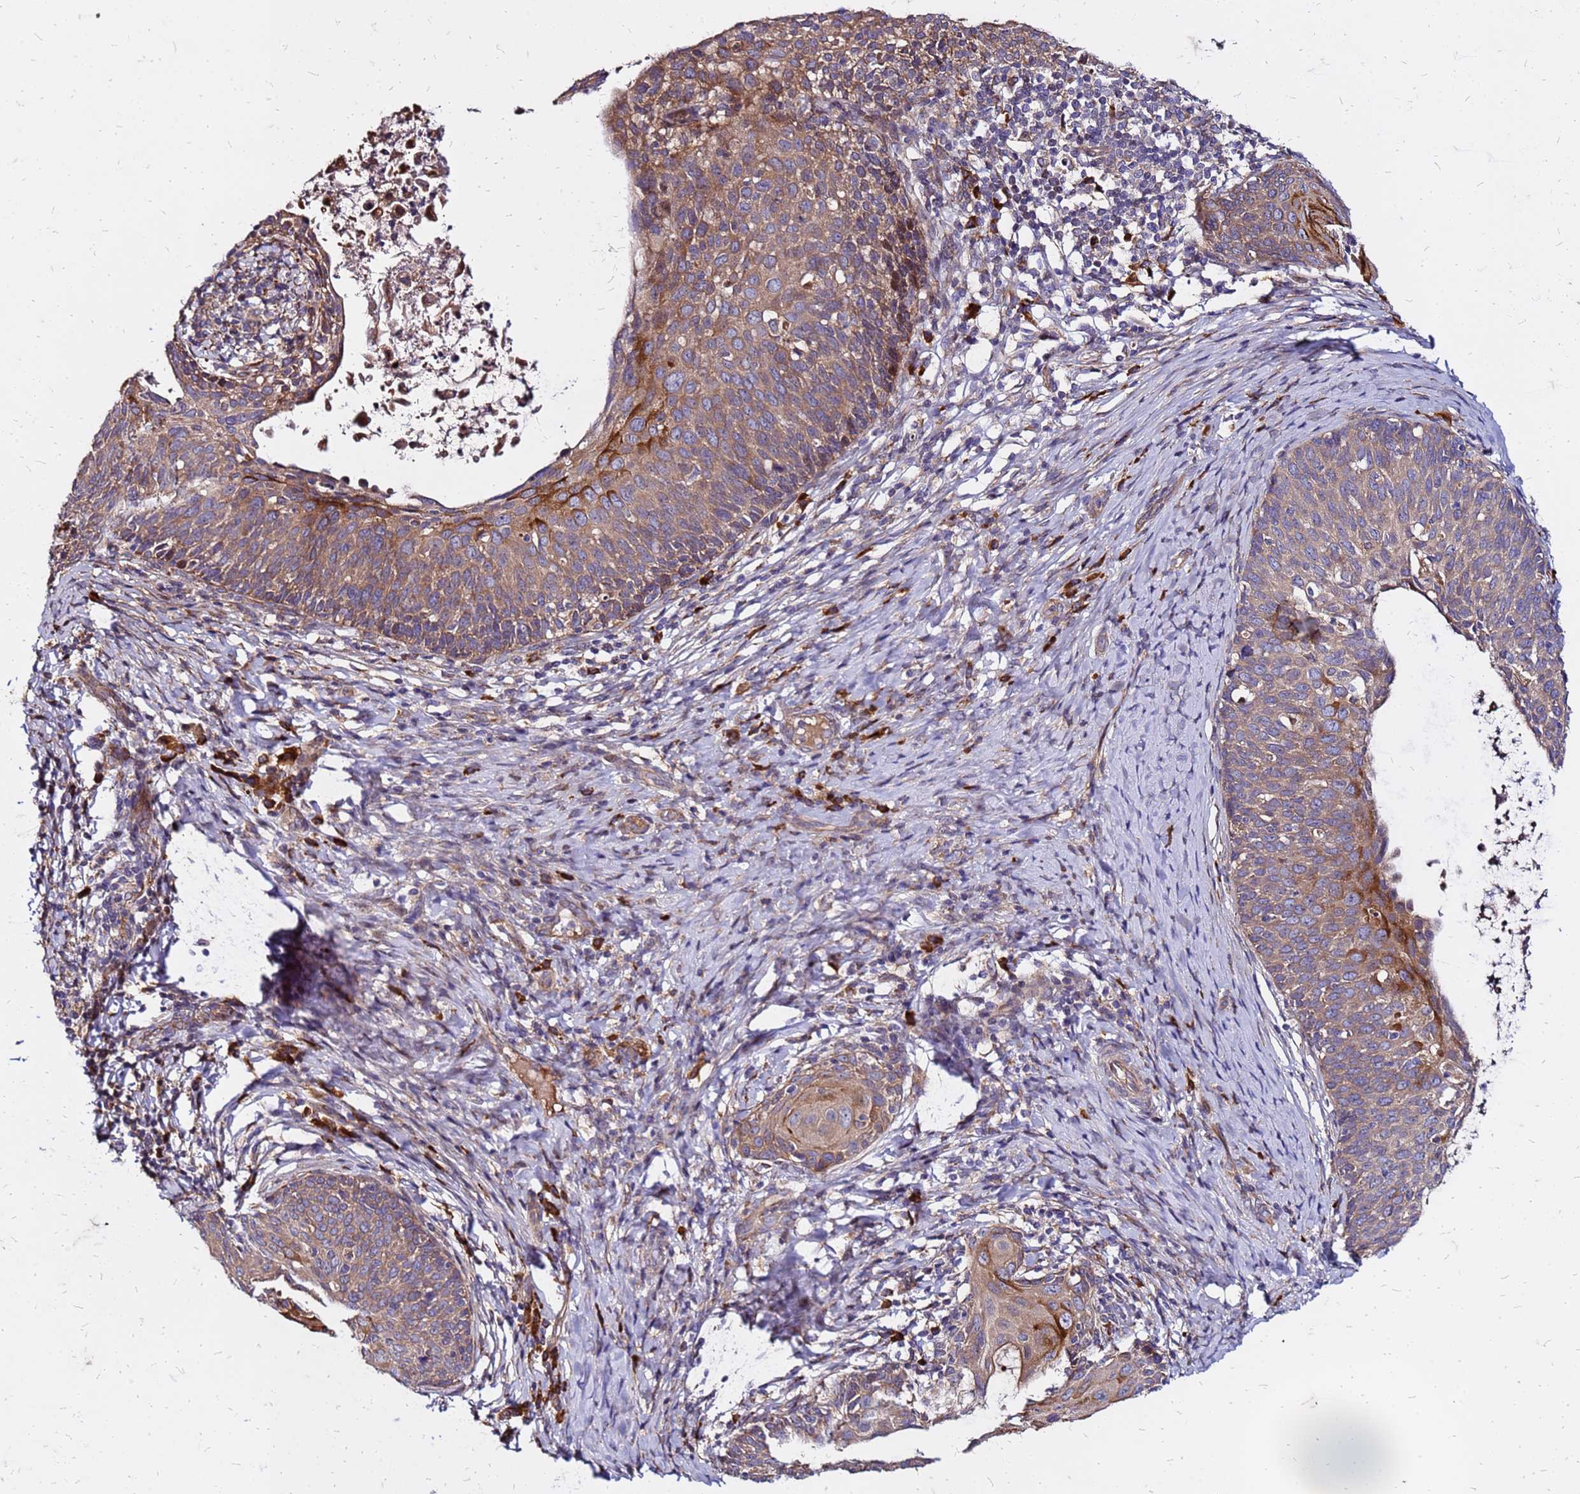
{"staining": {"intensity": "moderate", "quantity": ">75%", "location": "cytoplasmic/membranous"}, "tissue": "cervical cancer", "cell_type": "Tumor cells", "image_type": "cancer", "snomed": [{"axis": "morphology", "description": "Squamous cell carcinoma, NOS"}, {"axis": "topography", "description": "Cervix"}], "caption": "Immunohistochemistry of human cervical cancer (squamous cell carcinoma) exhibits medium levels of moderate cytoplasmic/membranous expression in about >75% of tumor cells.", "gene": "VMO1", "patient": {"sex": "female", "age": 52}}